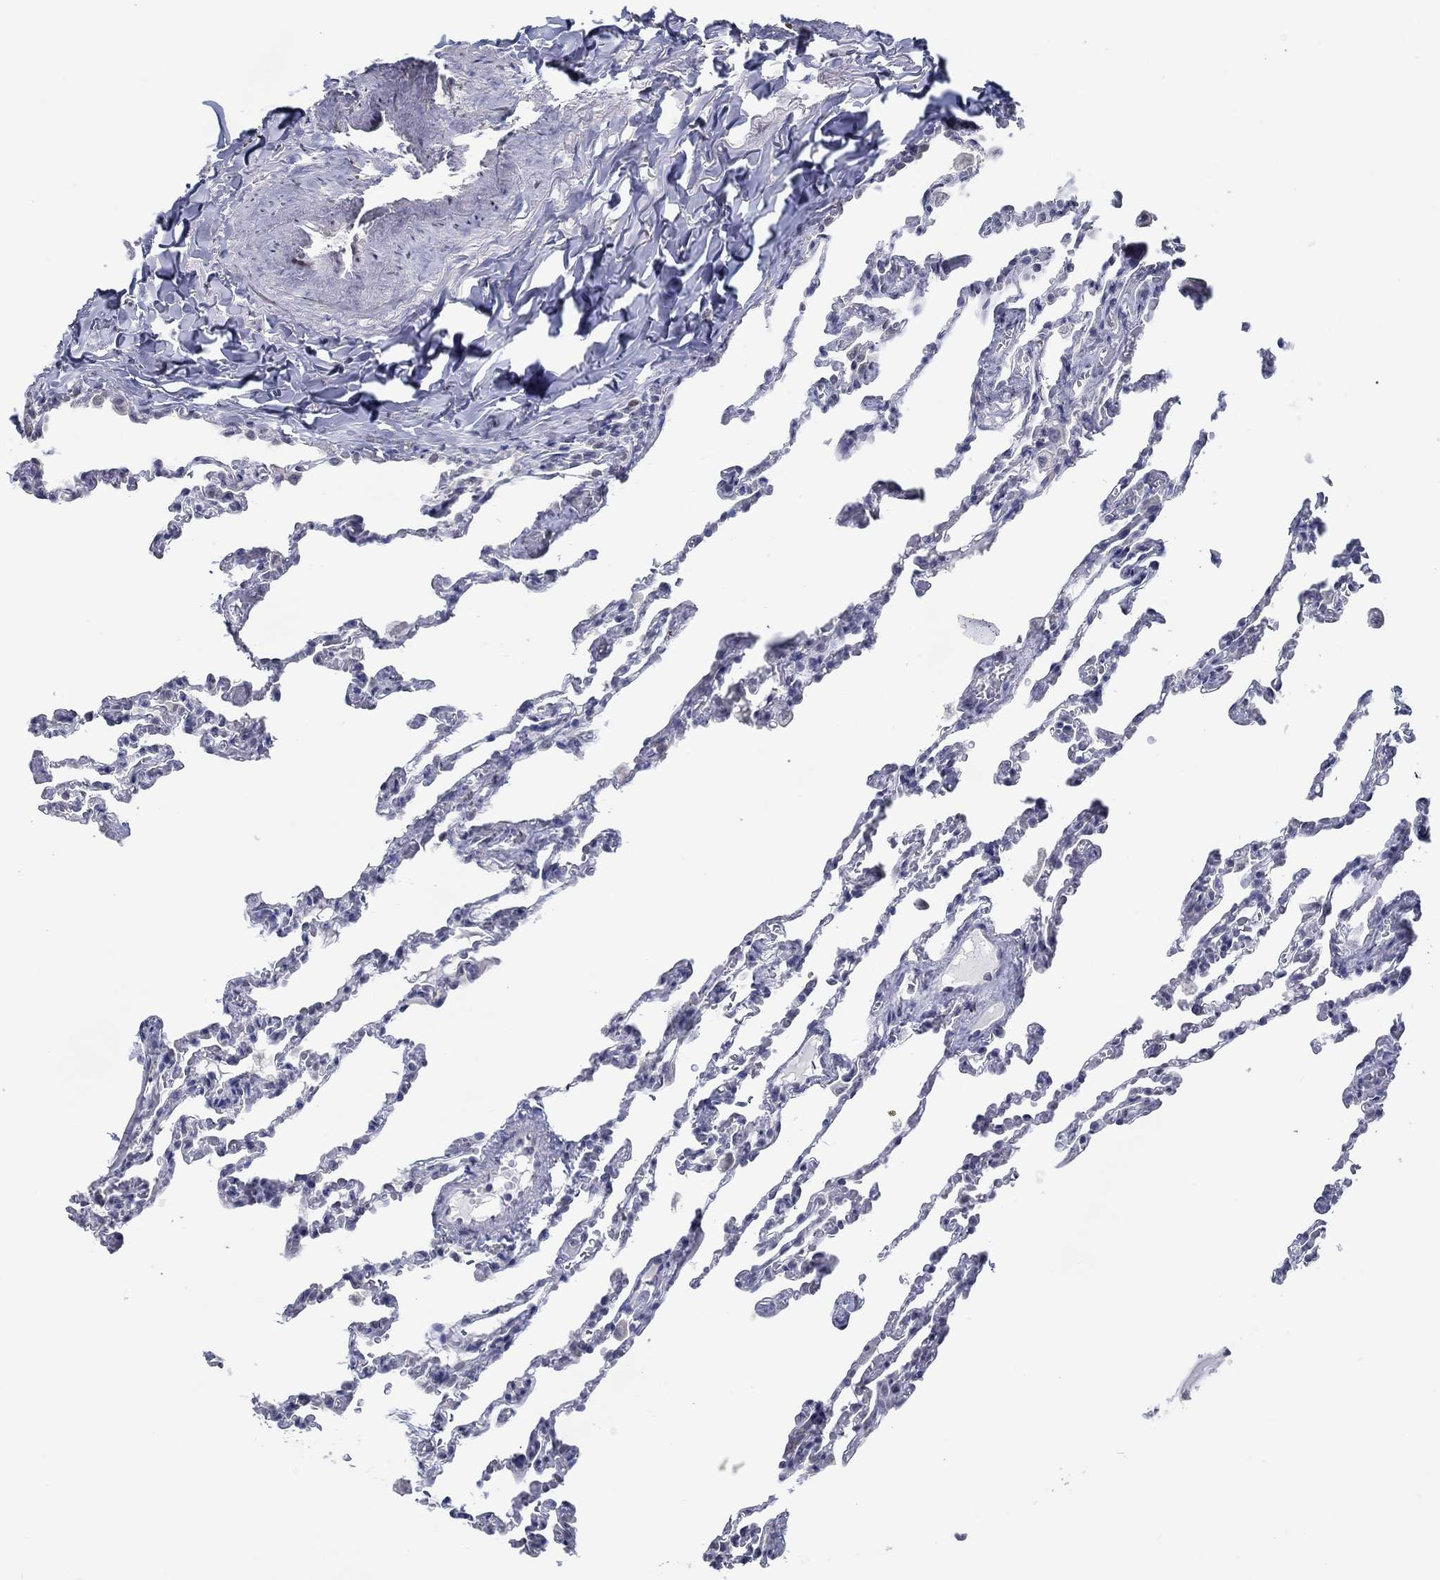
{"staining": {"intensity": "negative", "quantity": "none", "location": "none"}, "tissue": "lung", "cell_type": "Alveolar cells", "image_type": "normal", "snomed": [{"axis": "morphology", "description": "Normal tissue, NOS"}, {"axis": "topography", "description": "Lung"}], "caption": "High power microscopy micrograph of an immunohistochemistry histopathology image of benign lung, revealing no significant positivity in alveolar cells. (DAB immunohistochemistry (IHC) visualized using brightfield microscopy, high magnification).", "gene": "NUP155", "patient": {"sex": "female", "age": 43}}